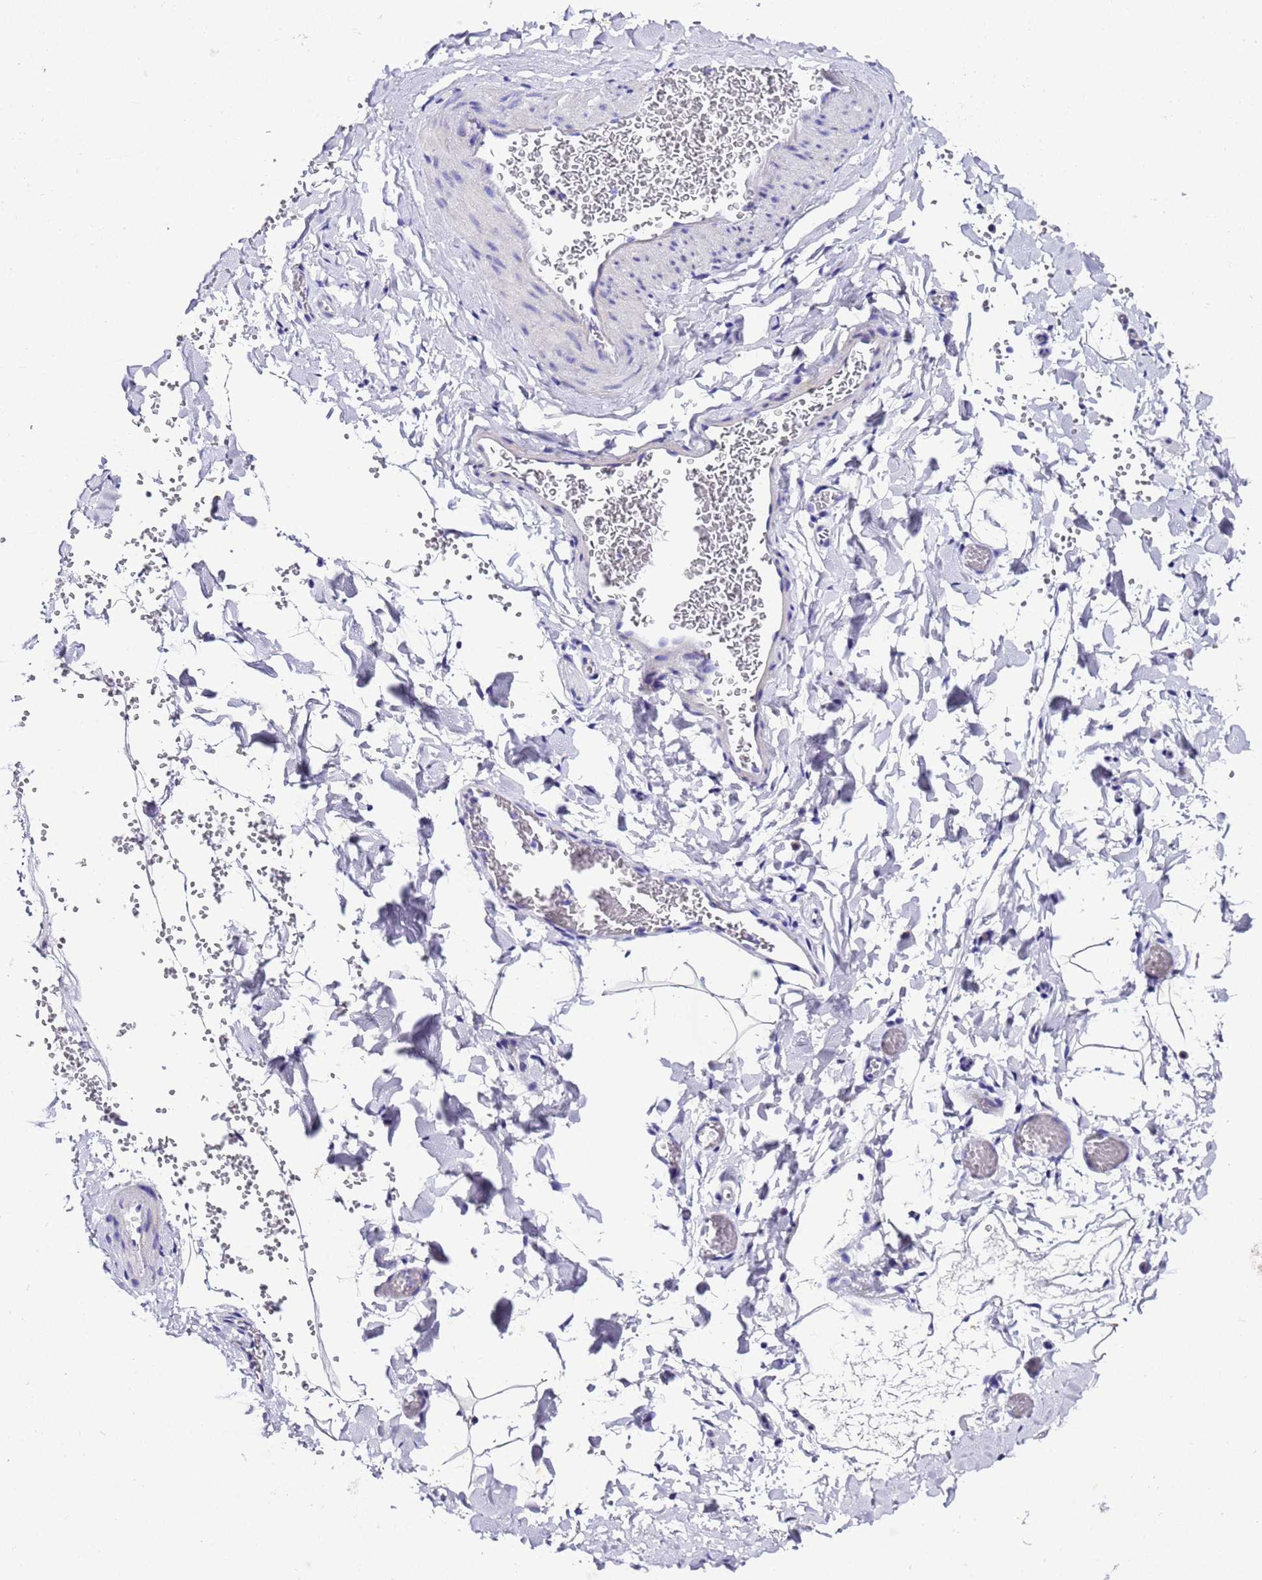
{"staining": {"intensity": "negative", "quantity": "none", "location": "none"}, "tissue": "adipose tissue", "cell_type": "Adipocytes", "image_type": "normal", "snomed": [{"axis": "morphology", "description": "Normal tissue, NOS"}, {"axis": "topography", "description": "Gallbladder"}, {"axis": "topography", "description": "Peripheral nerve tissue"}], "caption": "This micrograph is of benign adipose tissue stained with IHC to label a protein in brown with the nuclei are counter-stained blue. There is no positivity in adipocytes.", "gene": "ZNF417", "patient": {"sex": "male", "age": 38}}